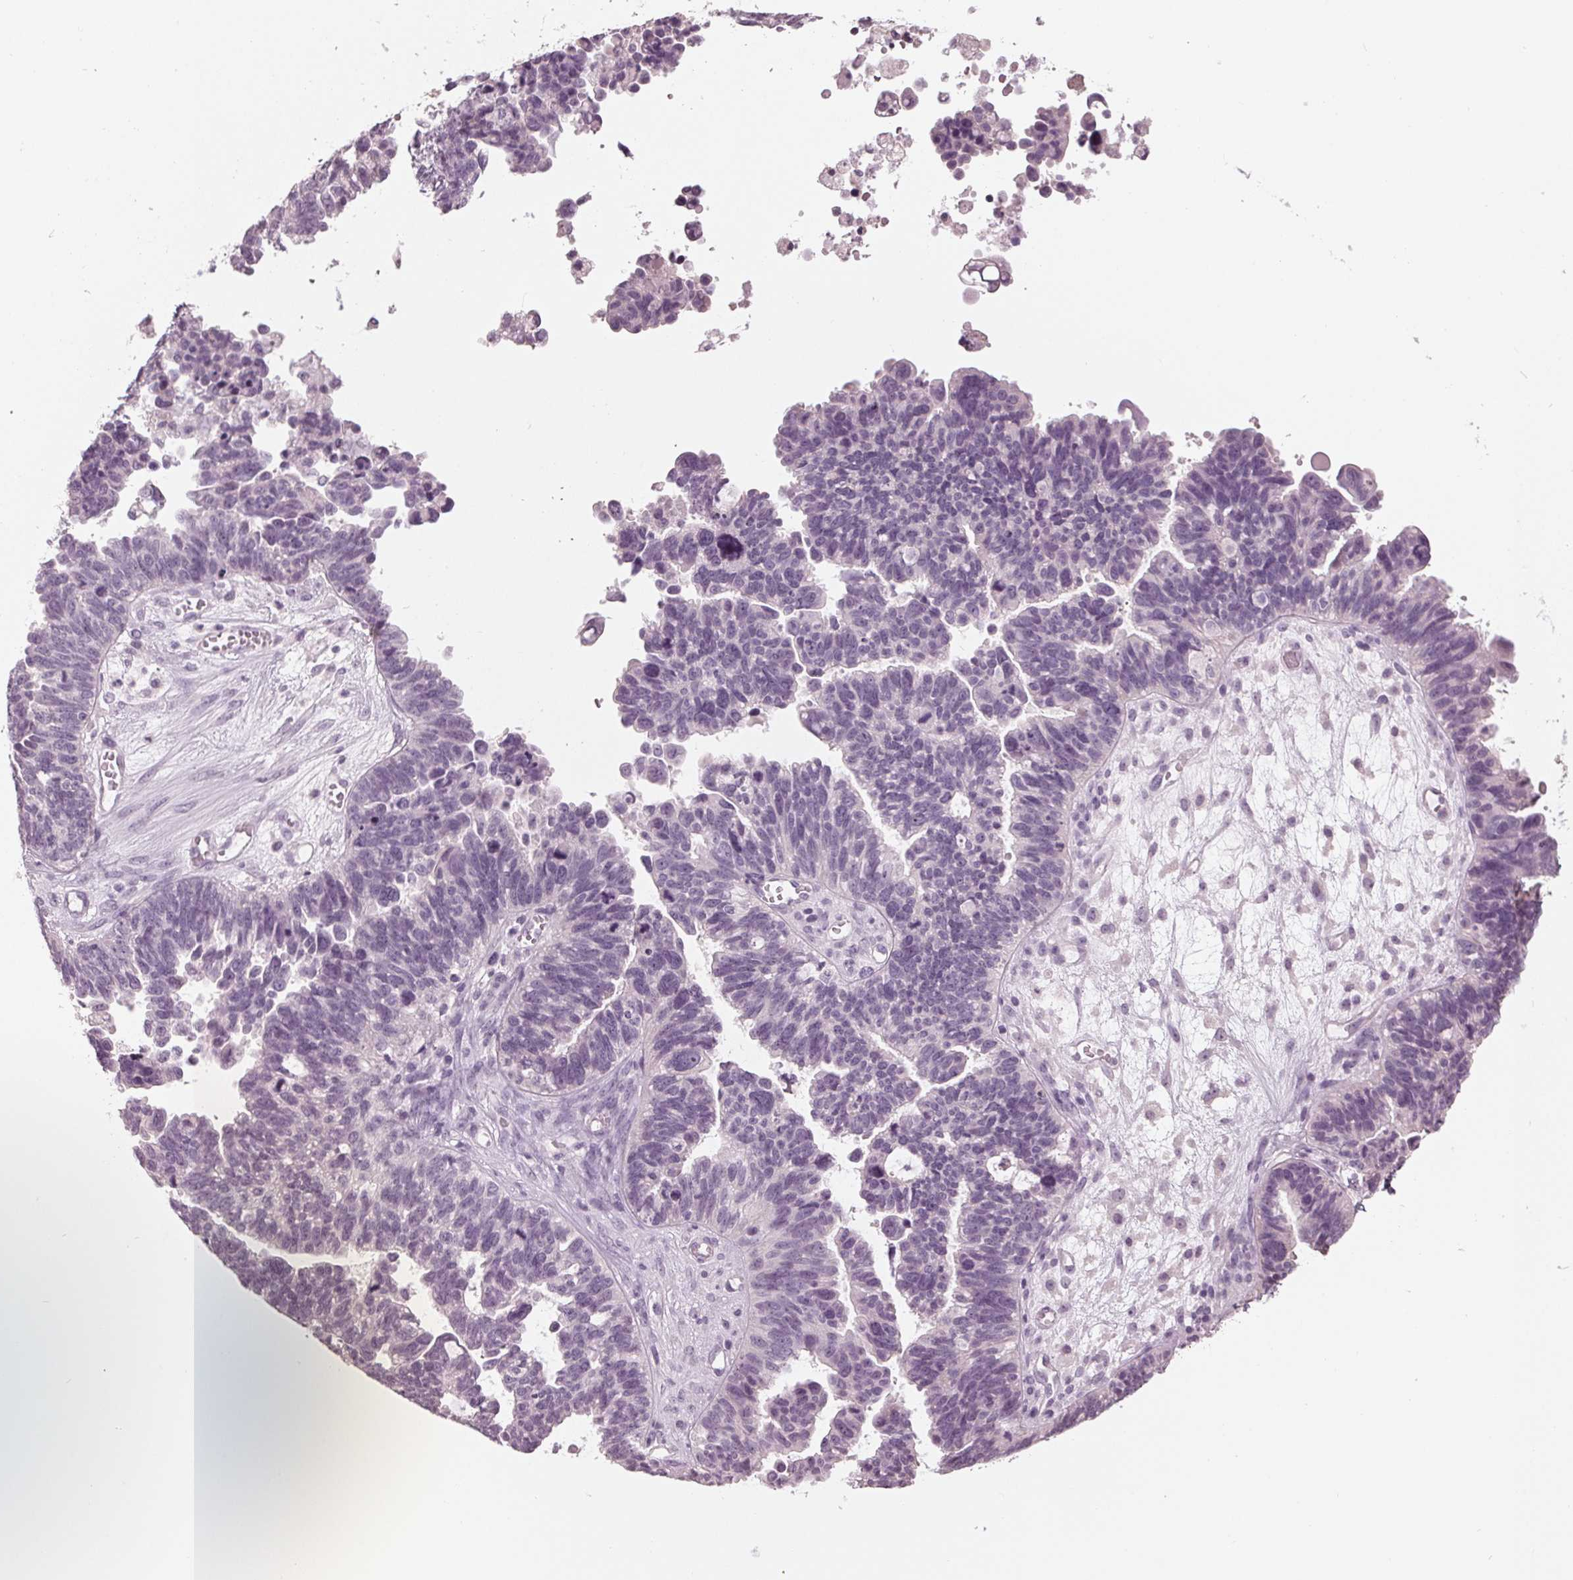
{"staining": {"intensity": "negative", "quantity": "none", "location": "none"}, "tissue": "ovarian cancer", "cell_type": "Tumor cells", "image_type": "cancer", "snomed": [{"axis": "morphology", "description": "Cystadenocarcinoma, serous, NOS"}, {"axis": "topography", "description": "Ovary"}], "caption": "Tumor cells are negative for protein expression in human ovarian cancer (serous cystadenocarcinoma). (IHC, brightfield microscopy, high magnification).", "gene": "TNNC2", "patient": {"sex": "female", "age": 60}}